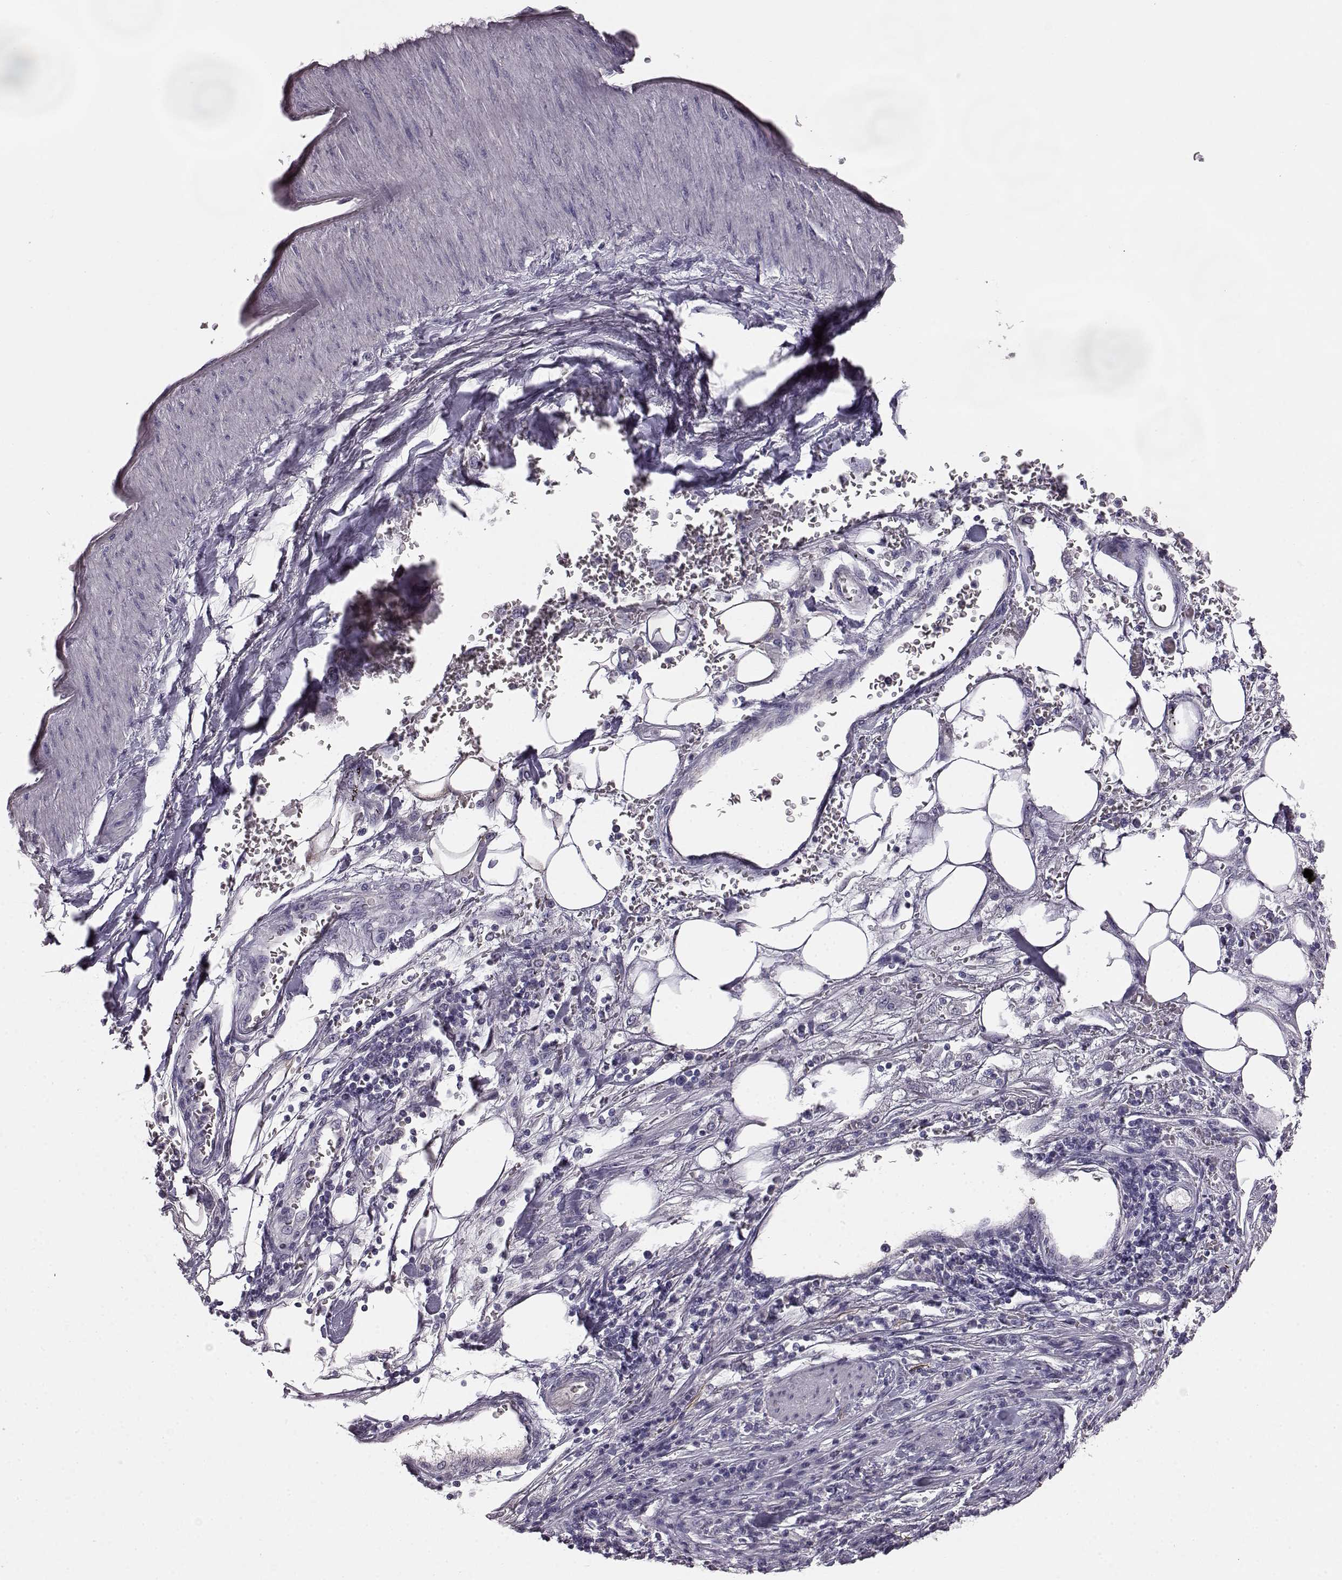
{"staining": {"intensity": "negative", "quantity": "none", "location": "none"}, "tissue": "pancreatic cancer", "cell_type": "Tumor cells", "image_type": "cancer", "snomed": [{"axis": "morphology", "description": "Adenocarcinoma, NOS"}, {"axis": "topography", "description": "Pancreas"}], "caption": "IHC image of neoplastic tissue: adenocarcinoma (pancreatic) stained with DAB shows no significant protein positivity in tumor cells.", "gene": "KRT85", "patient": {"sex": "female", "age": 61}}